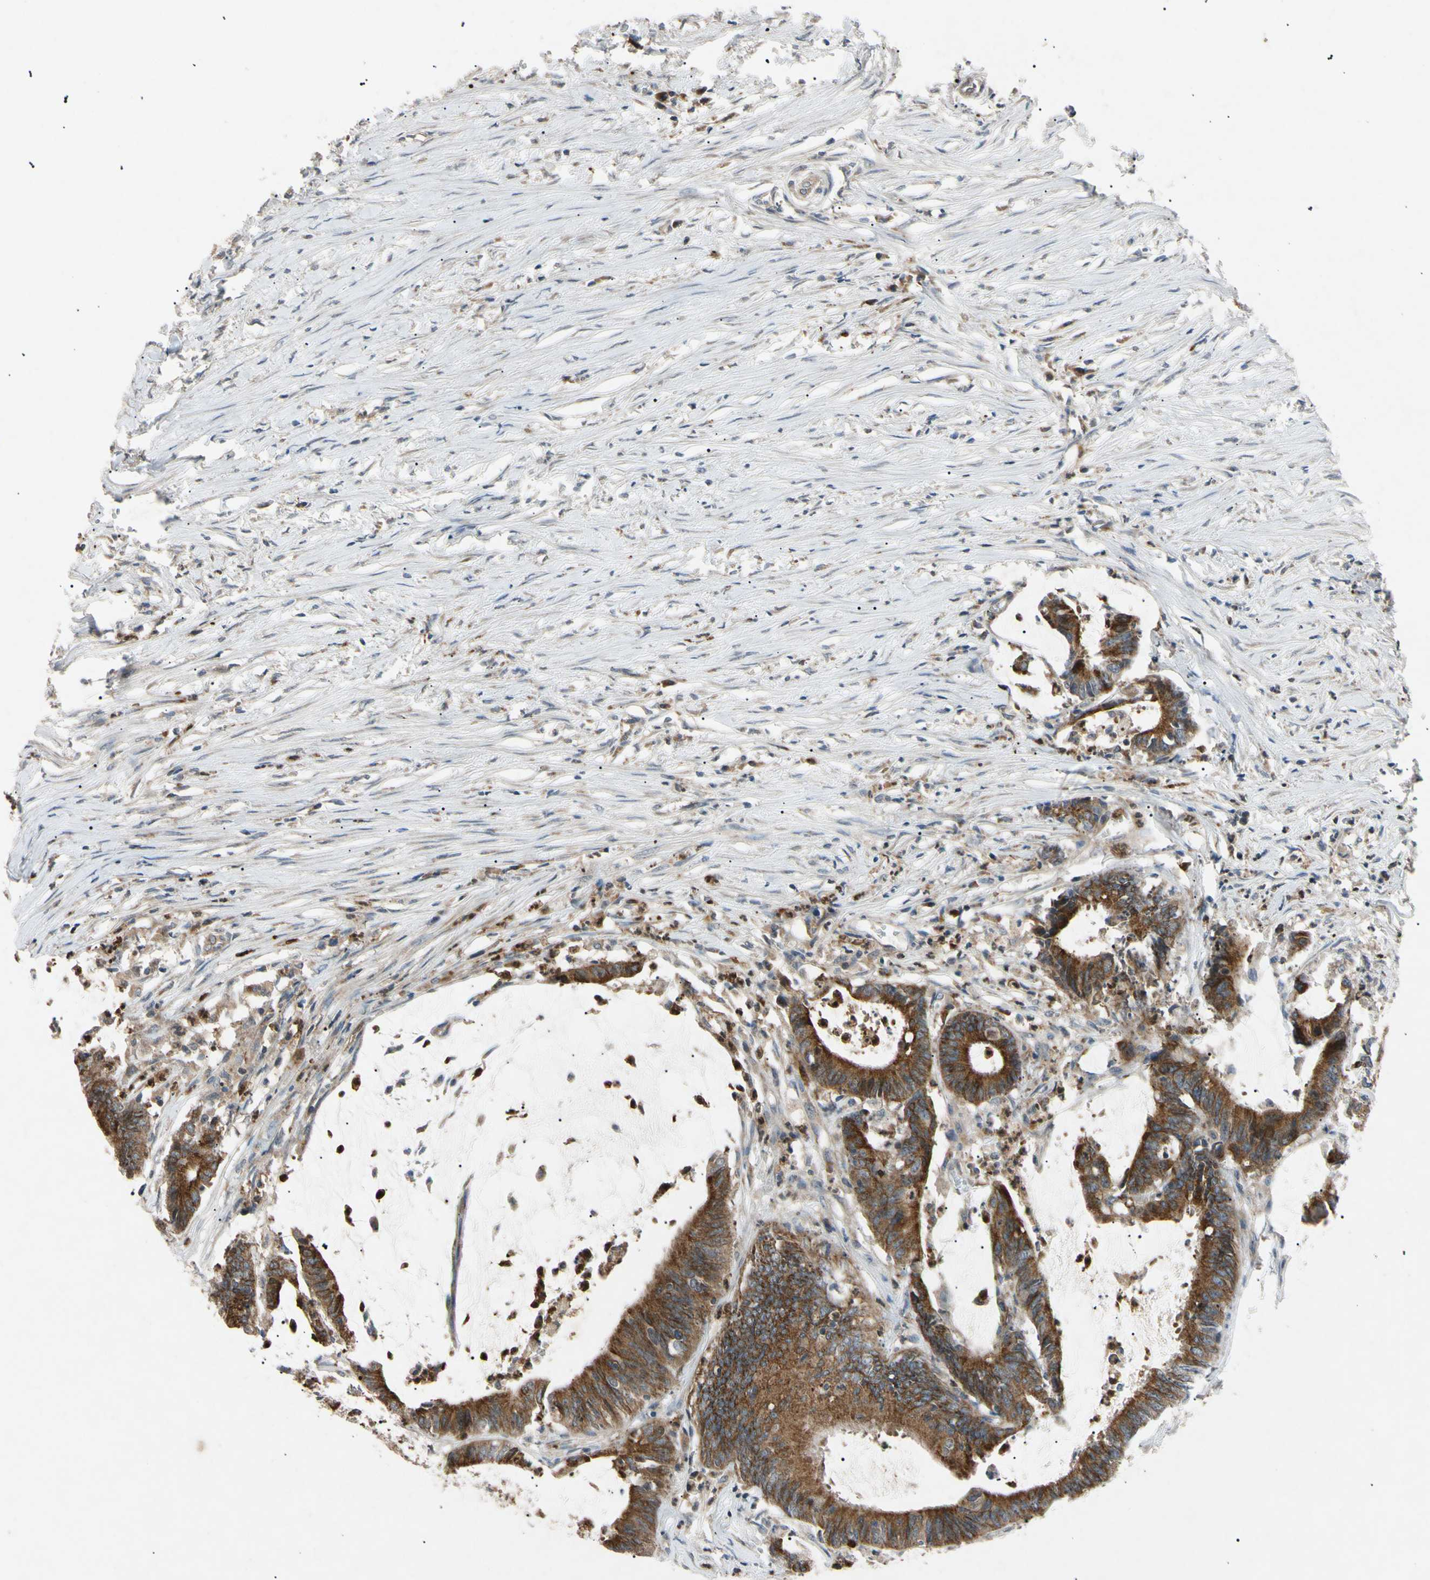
{"staining": {"intensity": "moderate", "quantity": ">75%", "location": "cytoplasmic/membranous"}, "tissue": "colorectal cancer", "cell_type": "Tumor cells", "image_type": "cancer", "snomed": [{"axis": "morphology", "description": "Adenocarcinoma, NOS"}, {"axis": "topography", "description": "Rectum"}], "caption": "Immunohistochemistry (IHC) (DAB) staining of human adenocarcinoma (colorectal) demonstrates moderate cytoplasmic/membranous protein expression in approximately >75% of tumor cells.", "gene": "TUBB4A", "patient": {"sex": "female", "age": 66}}